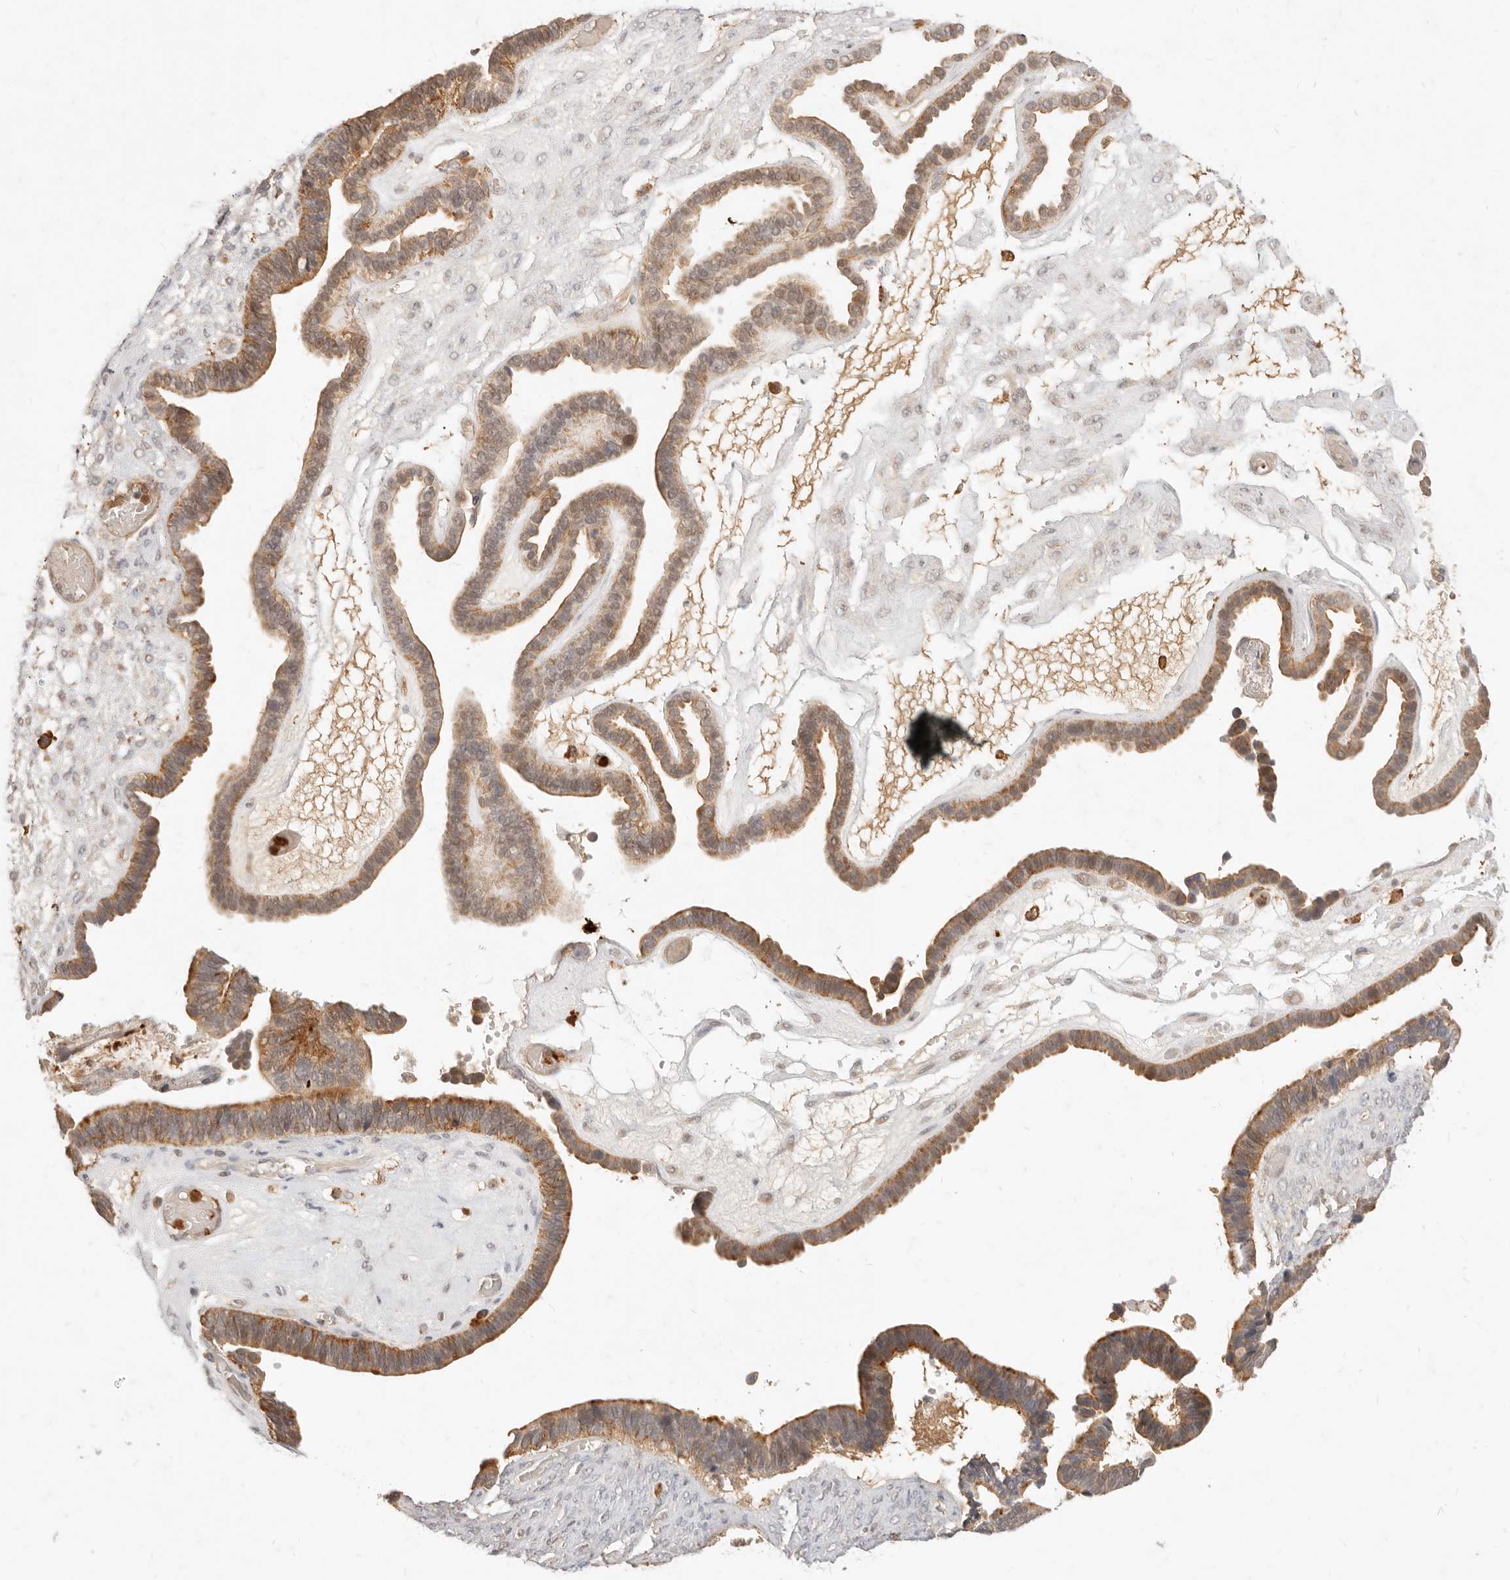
{"staining": {"intensity": "moderate", "quantity": ">75%", "location": "cytoplasmic/membranous"}, "tissue": "ovarian cancer", "cell_type": "Tumor cells", "image_type": "cancer", "snomed": [{"axis": "morphology", "description": "Cystadenocarcinoma, serous, NOS"}, {"axis": "topography", "description": "Ovary"}], "caption": "Immunohistochemical staining of human serous cystadenocarcinoma (ovarian) demonstrates medium levels of moderate cytoplasmic/membranous positivity in about >75% of tumor cells.", "gene": "TMTC2", "patient": {"sex": "female", "age": 56}}